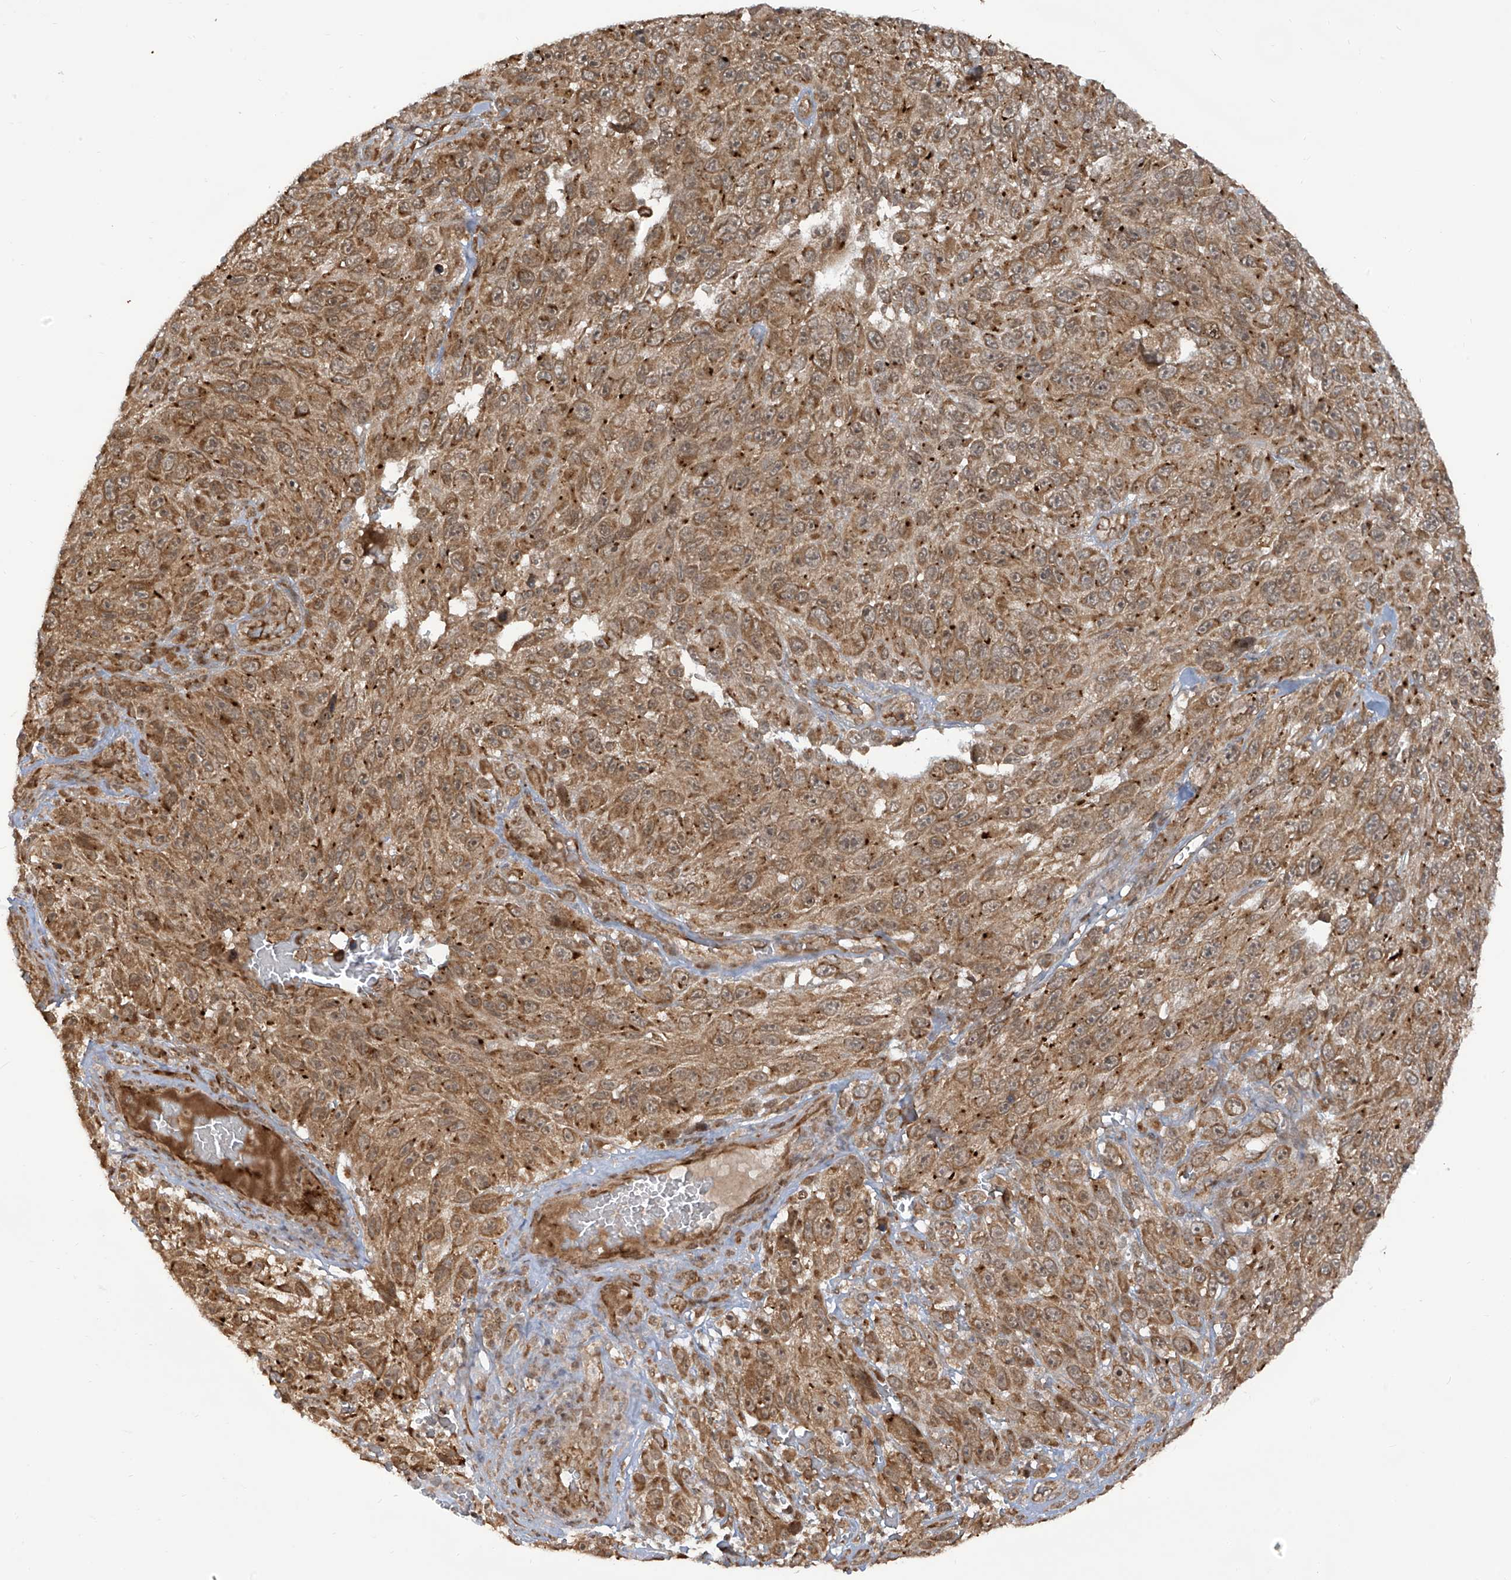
{"staining": {"intensity": "moderate", "quantity": ">75%", "location": "cytoplasmic/membranous"}, "tissue": "melanoma", "cell_type": "Tumor cells", "image_type": "cancer", "snomed": [{"axis": "morphology", "description": "Malignant melanoma, NOS"}, {"axis": "topography", "description": "Skin"}], "caption": "Protein expression analysis of malignant melanoma reveals moderate cytoplasmic/membranous expression in approximately >75% of tumor cells.", "gene": "TRIM67", "patient": {"sex": "female", "age": 96}}